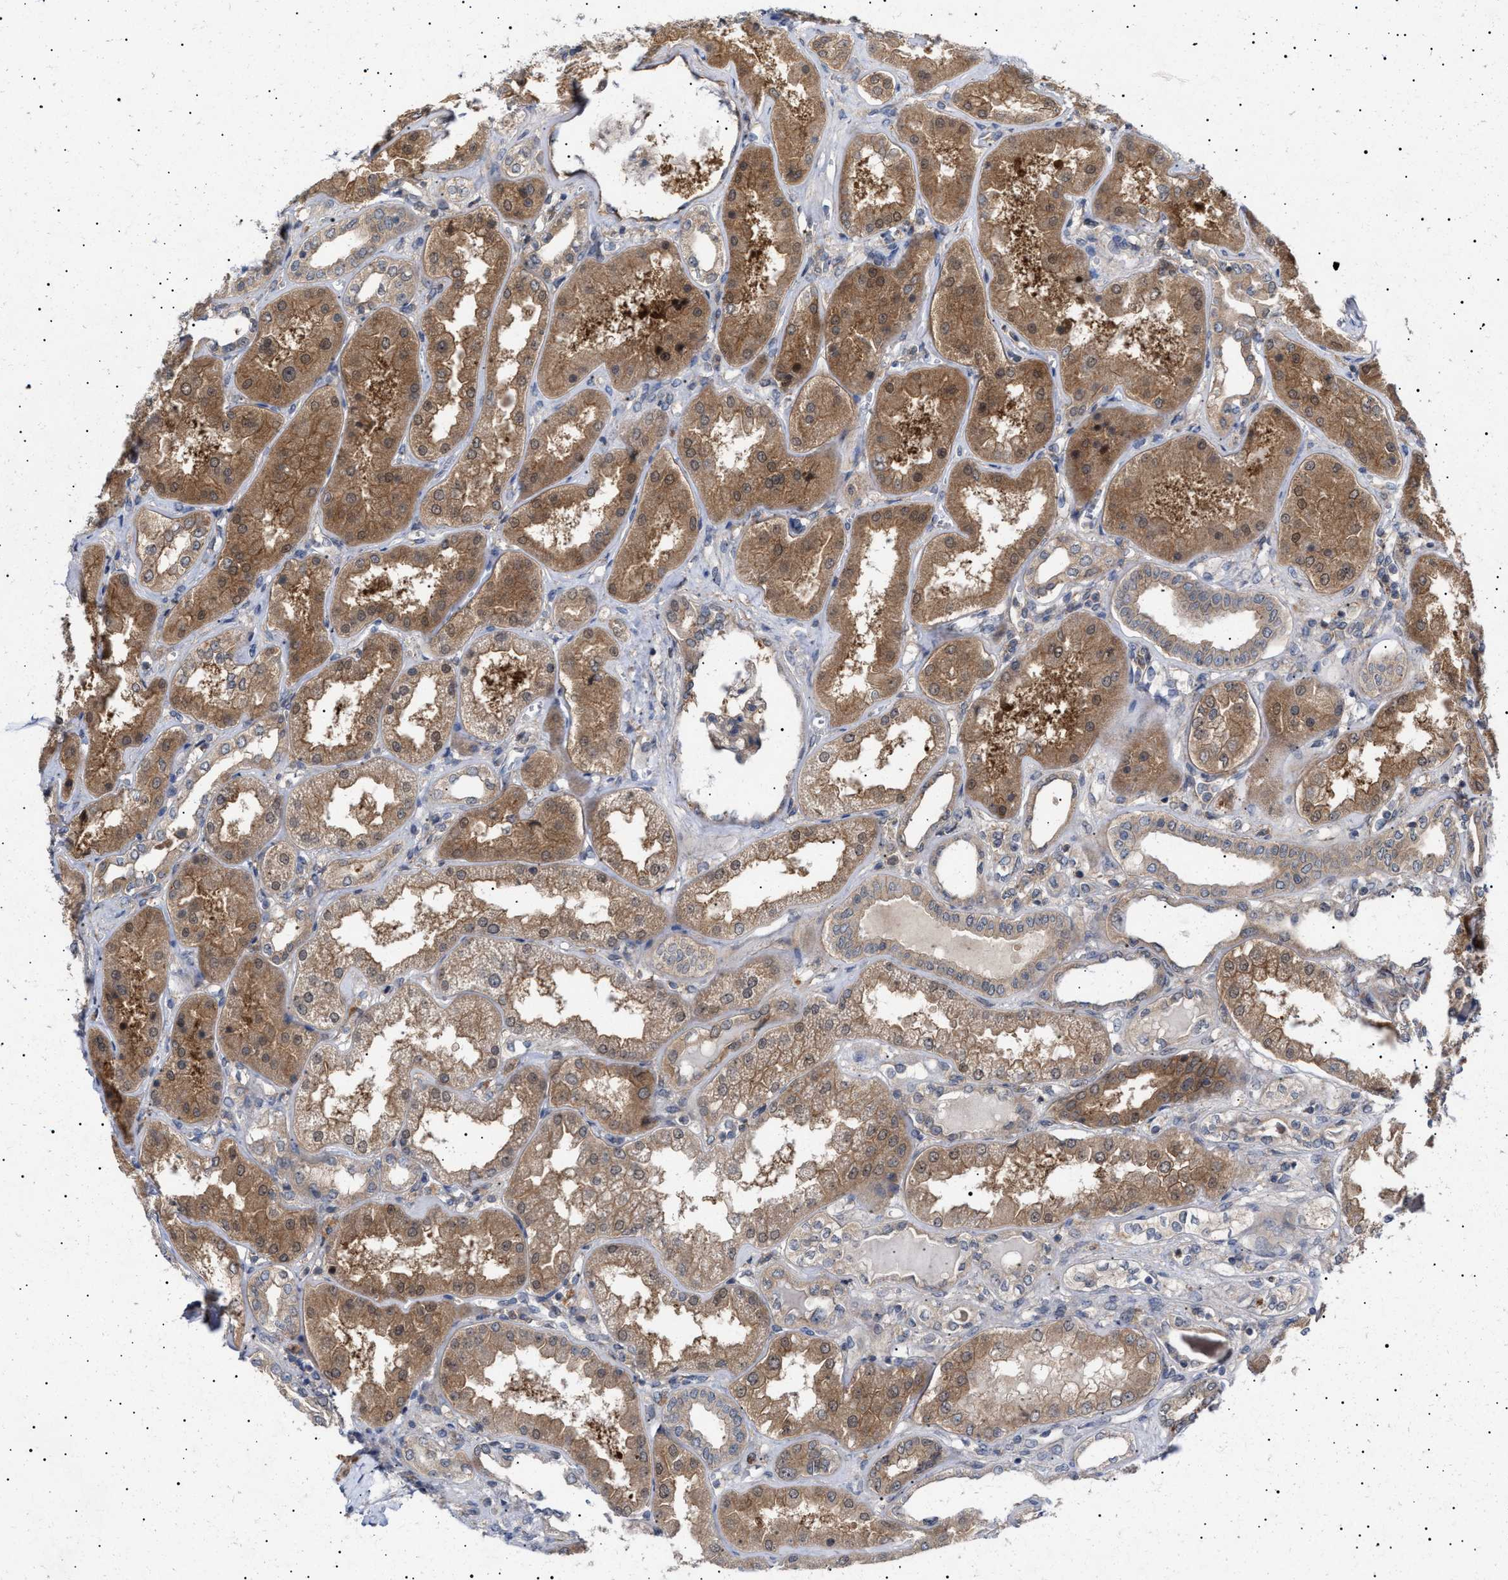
{"staining": {"intensity": "weak", "quantity": ">75%", "location": "cytoplasmic/membranous"}, "tissue": "kidney", "cell_type": "Cells in glomeruli", "image_type": "normal", "snomed": [{"axis": "morphology", "description": "Normal tissue, NOS"}, {"axis": "topography", "description": "Kidney"}], "caption": "Kidney stained with immunohistochemistry (IHC) shows weak cytoplasmic/membranous positivity in approximately >75% of cells in glomeruli.", "gene": "NPLOC4", "patient": {"sex": "female", "age": 56}}